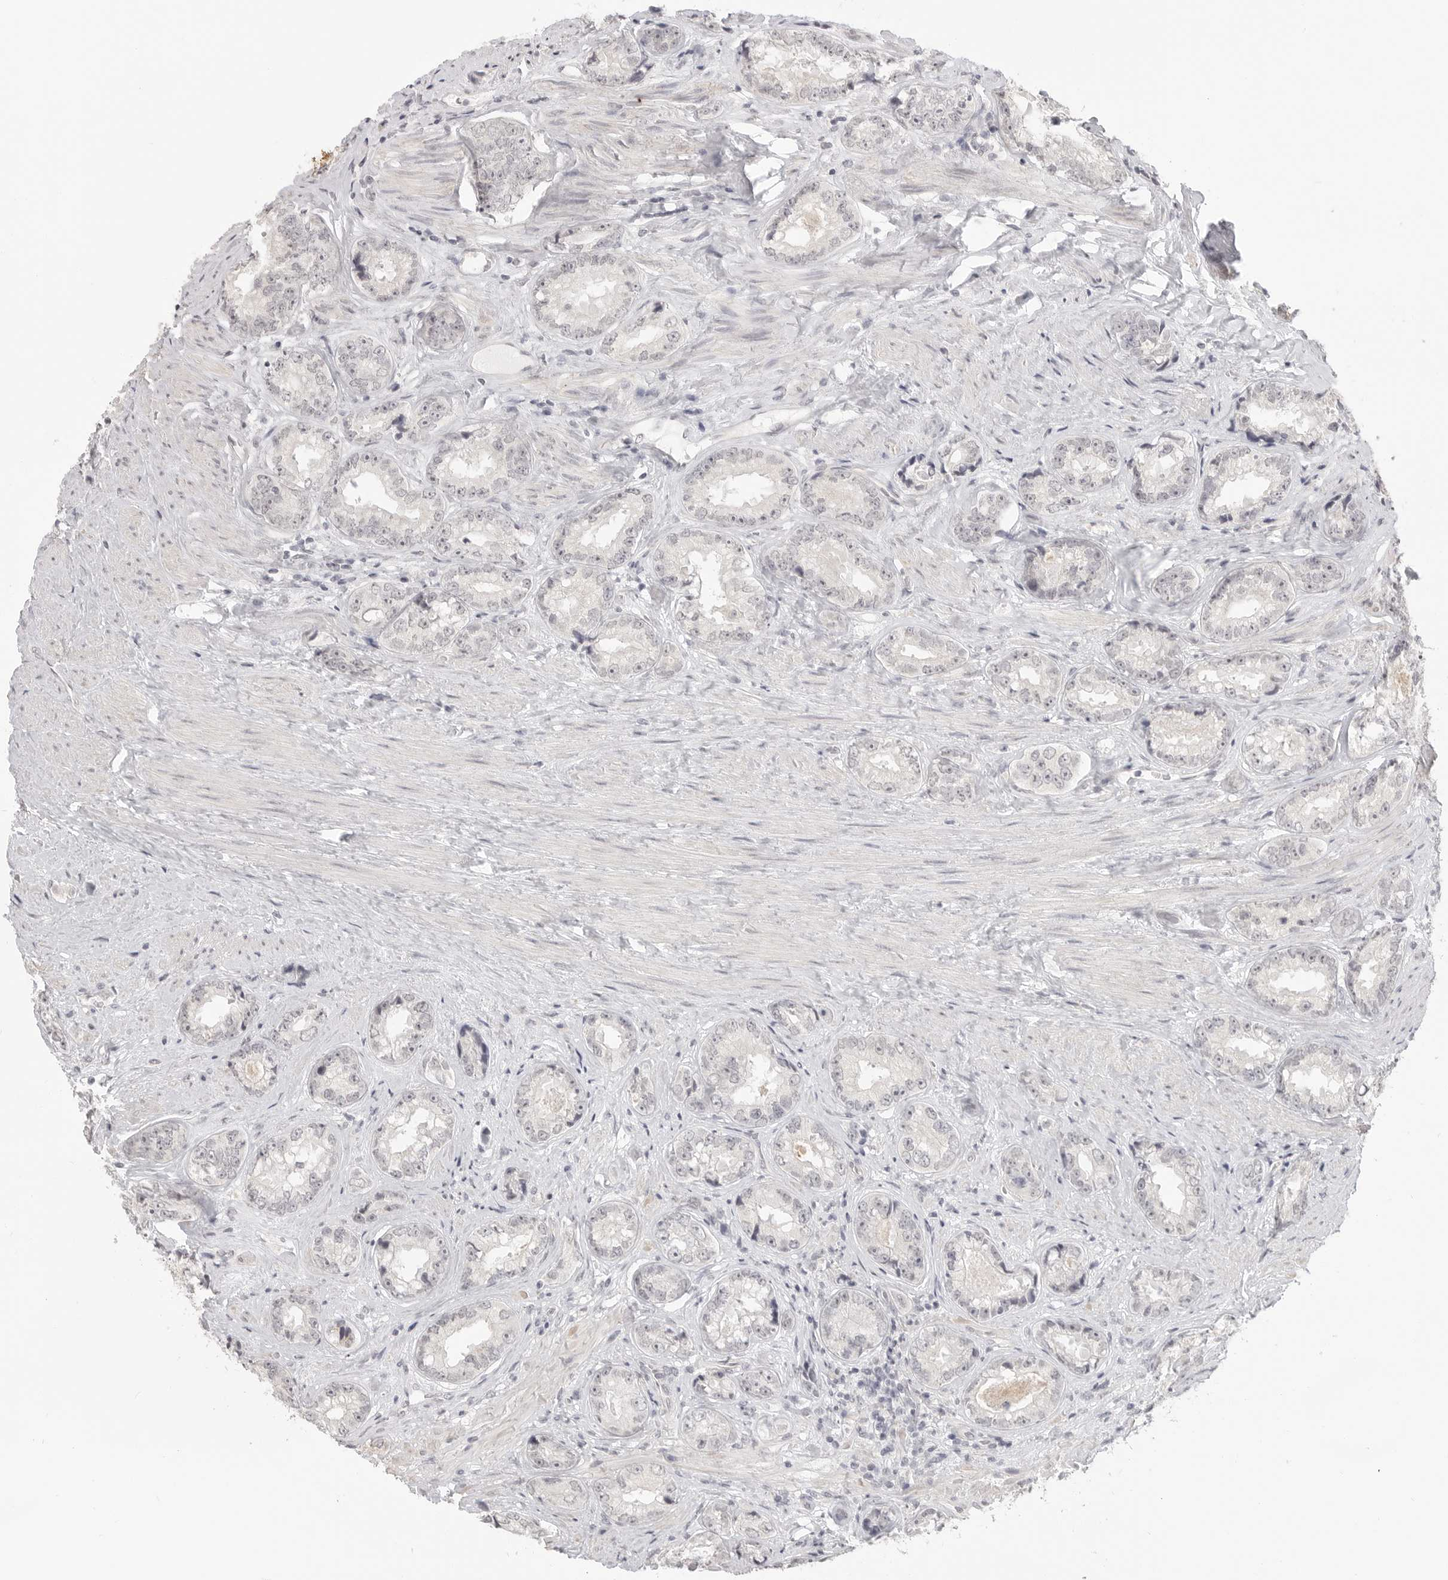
{"staining": {"intensity": "negative", "quantity": "none", "location": "none"}, "tissue": "prostate cancer", "cell_type": "Tumor cells", "image_type": "cancer", "snomed": [{"axis": "morphology", "description": "Adenocarcinoma, High grade"}, {"axis": "topography", "description": "Prostate"}], "caption": "High magnification brightfield microscopy of prostate cancer (adenocarcinoma (high-grade)) stained with DAB (brown) and counterstained with hematoxylin (blue): tumor cells show no significant expression.", "gene": "KLK11", "patient": {"sex": "male", "age": 61}}